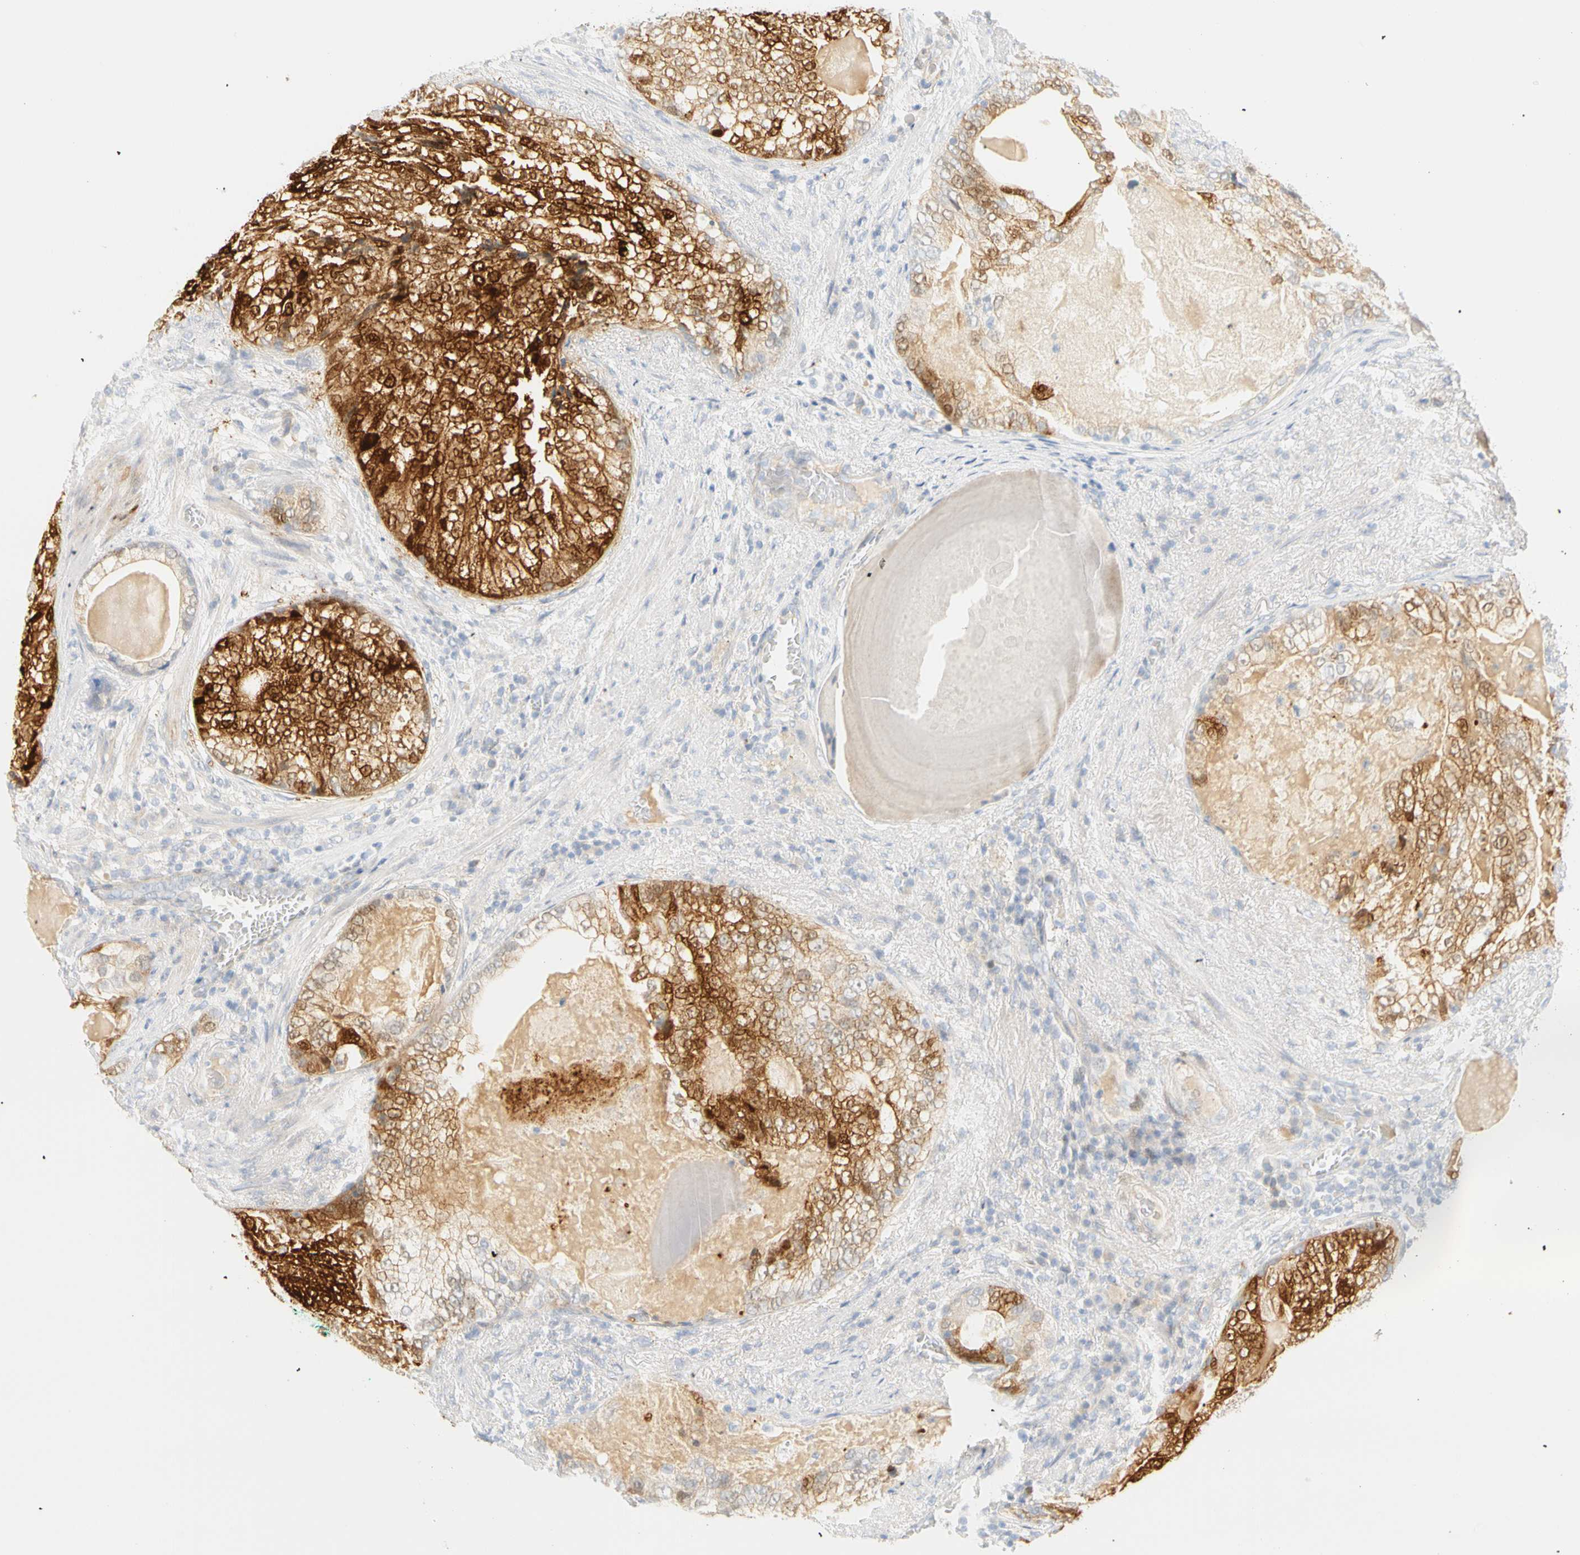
{"staining": {"intensity": "moderate", "quantity": ">75%", "location": "cytoplasmic/membranous"}, "tissue": "prostate cancer", "cell_type": "Tumor cells", "image_type": "cancer", "snomed": [{"axis": "morphology", "description": "Adenocarcinoma, High grade"}, {"axis": "topography", "description": "Prostate"}], "caption": "Immunohistochemical staining of human prostate cancer reveals medium levels of moderate cytoplasmic/membranous staining in approximately >75% of tumor cells. (IHC, brightfield microscopy, high magnification).", "gene": "SELENBP1", "patient": {"sex": "male", "age": 66}}